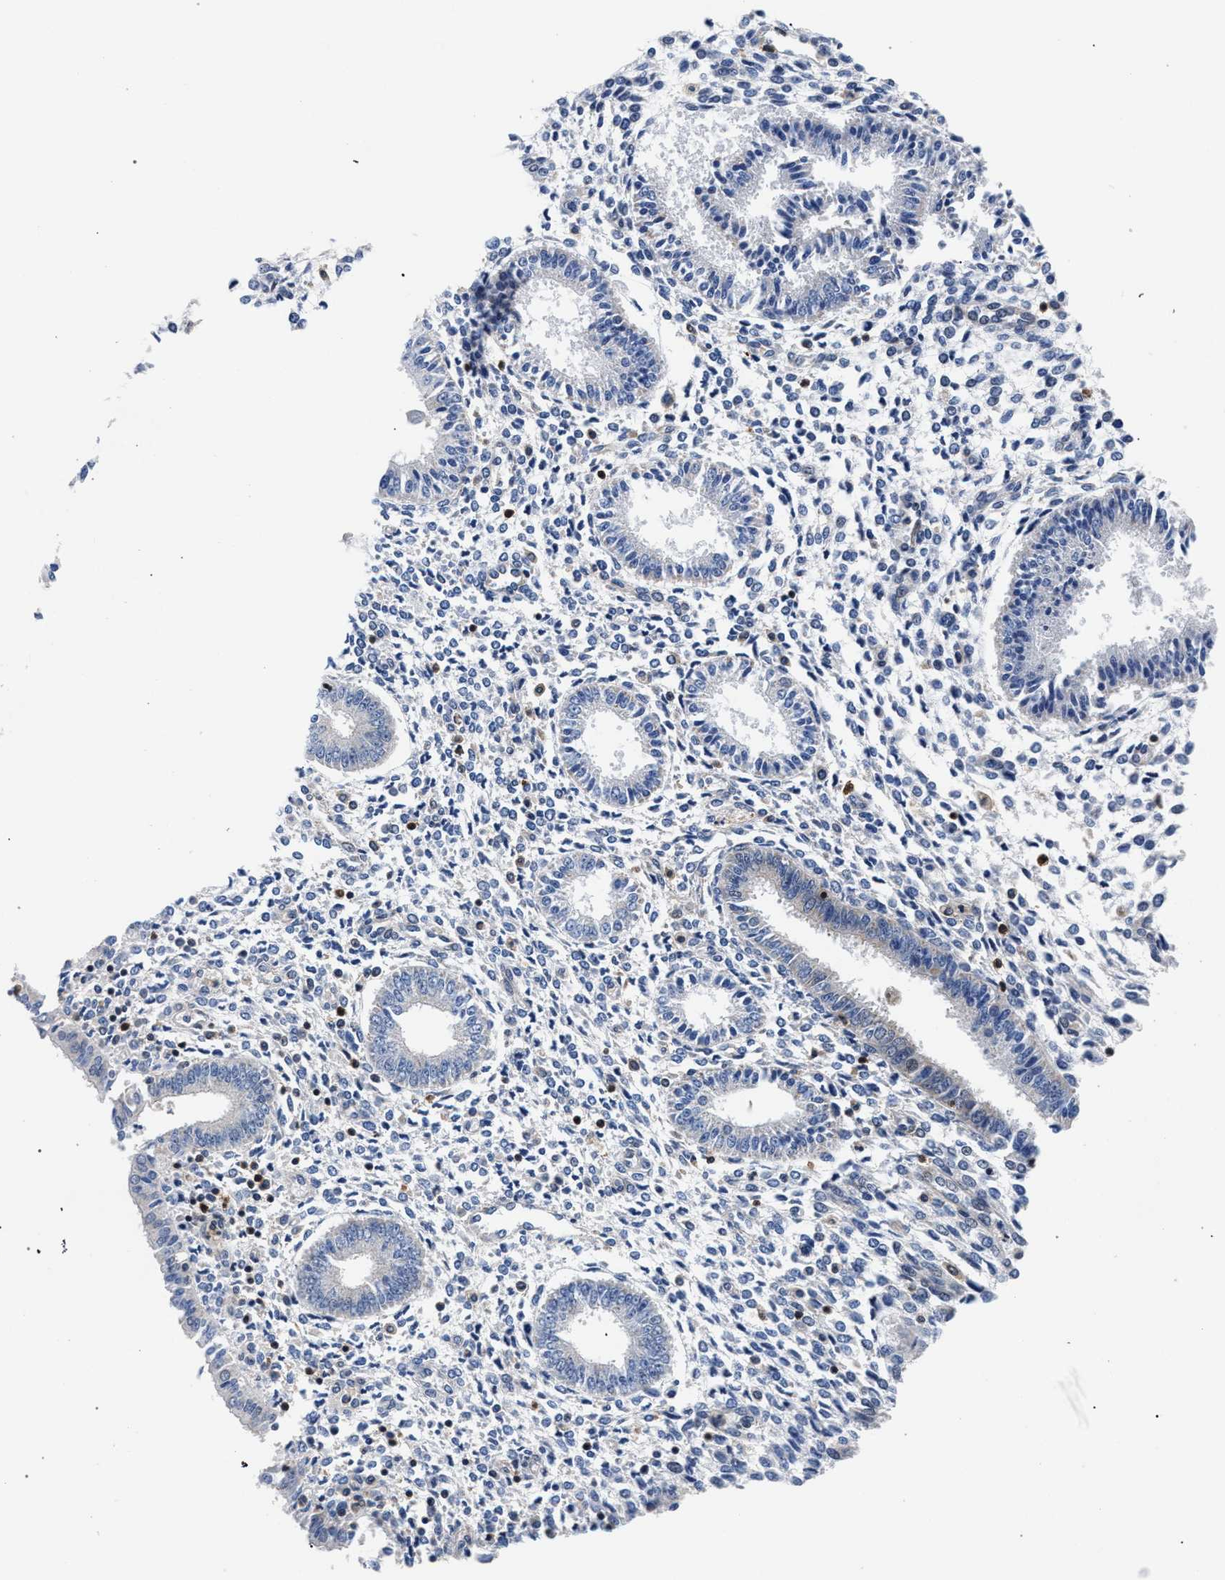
{"staining": {"intensity": "negative", "quantity": "none", "location": "none"}, "tissue": "endometrium", "cell_type": "Cells in endometrial stroma", "image_type": "normal", "snomed": [{"axis": "morphology", "description": "Normal tissue, NOS"}, {"axis": "topography", "description": "Endometrium"}], "caption": "A high-resolution histopathology image shows IHC staining of unremarkable endometrium, which exhibits no significant expression in cells in endometrial stroma.", "gene": "LASP1", "patient": {"sex": "female", "age": 35}}